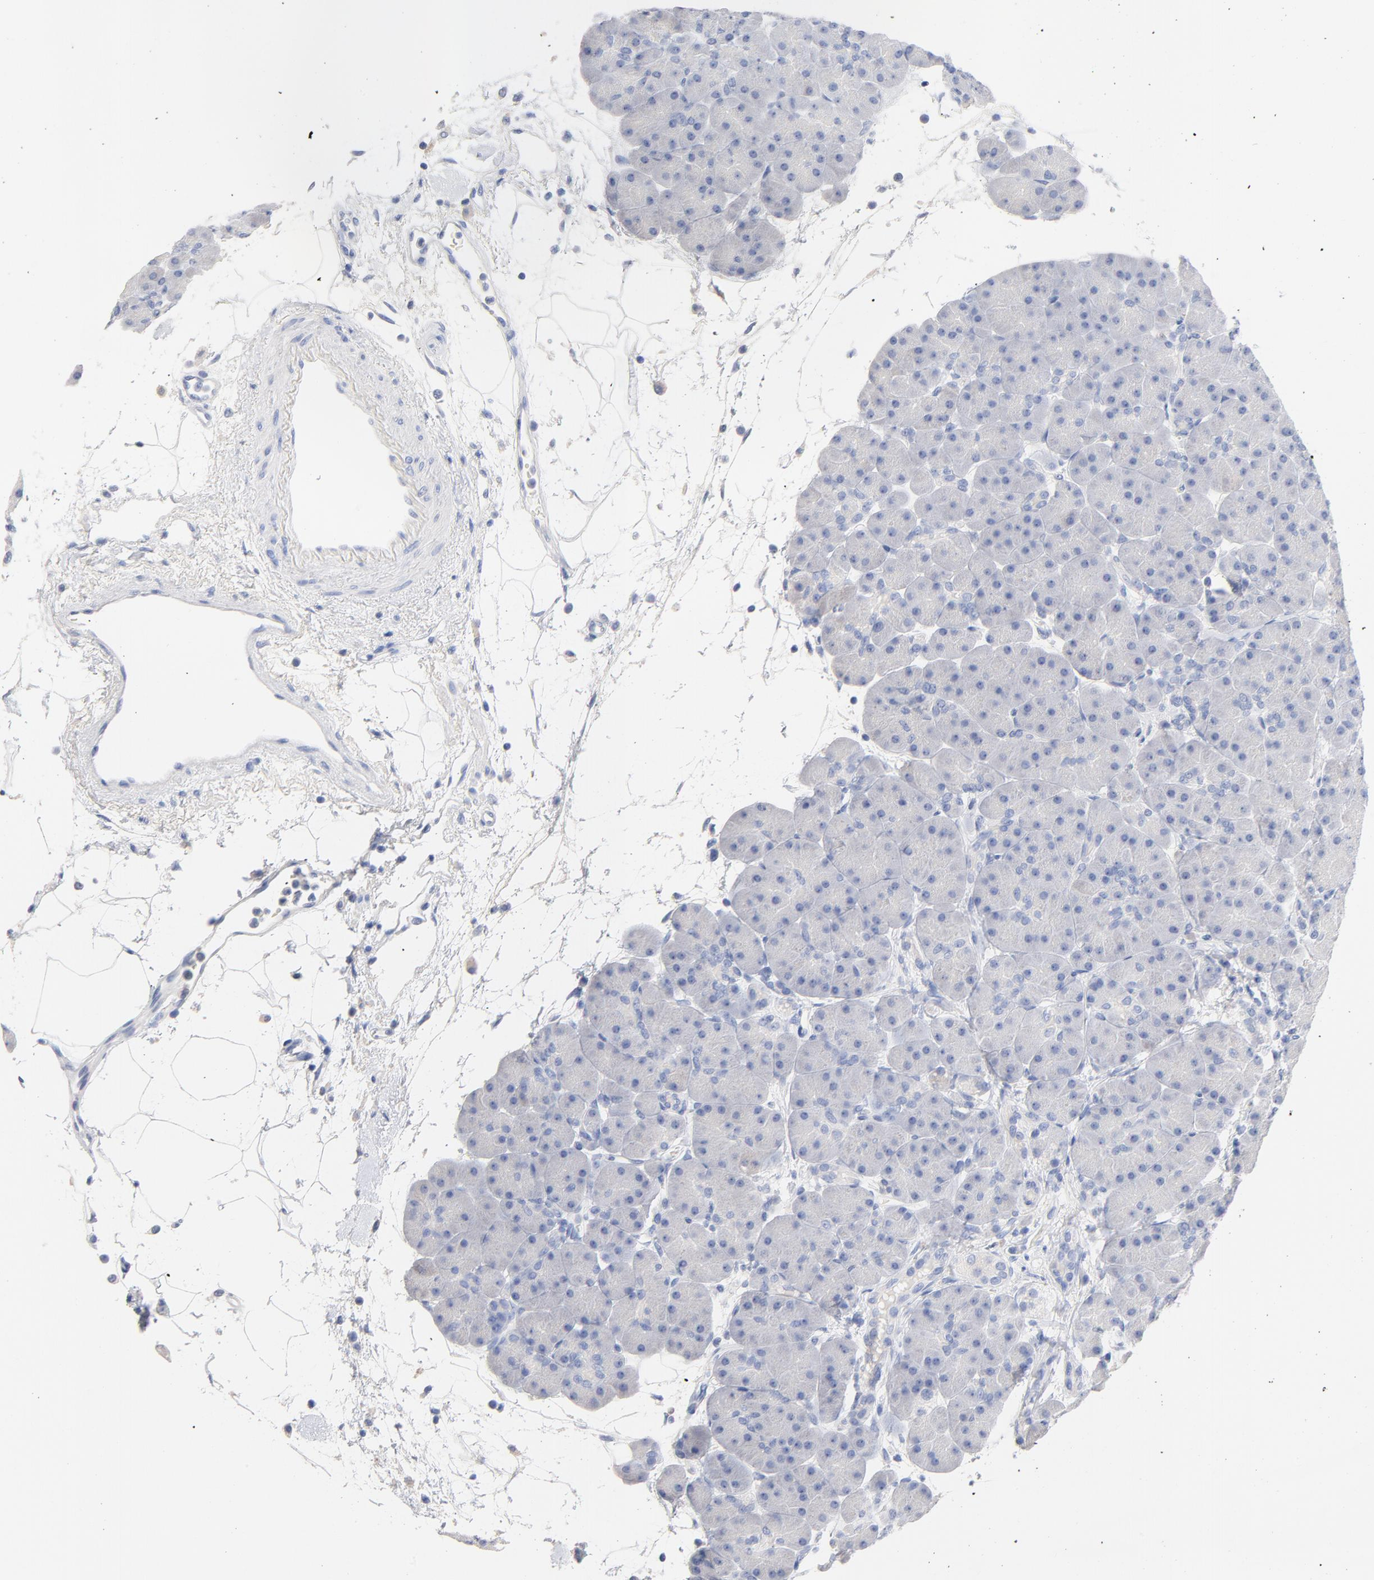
{"staining": {"intensity": "negative", "quantity": "none", "location": "none"}, "tissue": "pancreas", "cell_type": "Exocrine glandular cells", "image_type": "normal", "snomed": [{"axis": "morphology", "description": "Normal tissue, NOS"}, {"axis": "topography", "description": "Pancreas"}], "caption": "A micrograph of pancreas stained for a protein exhibits no brown staining in exocrine glandular cells. (Immunohistochemistry, brightfield microscopy, high magnification).", "gene": "CPS1", "patient": {"sex": "male", "age": 66}}